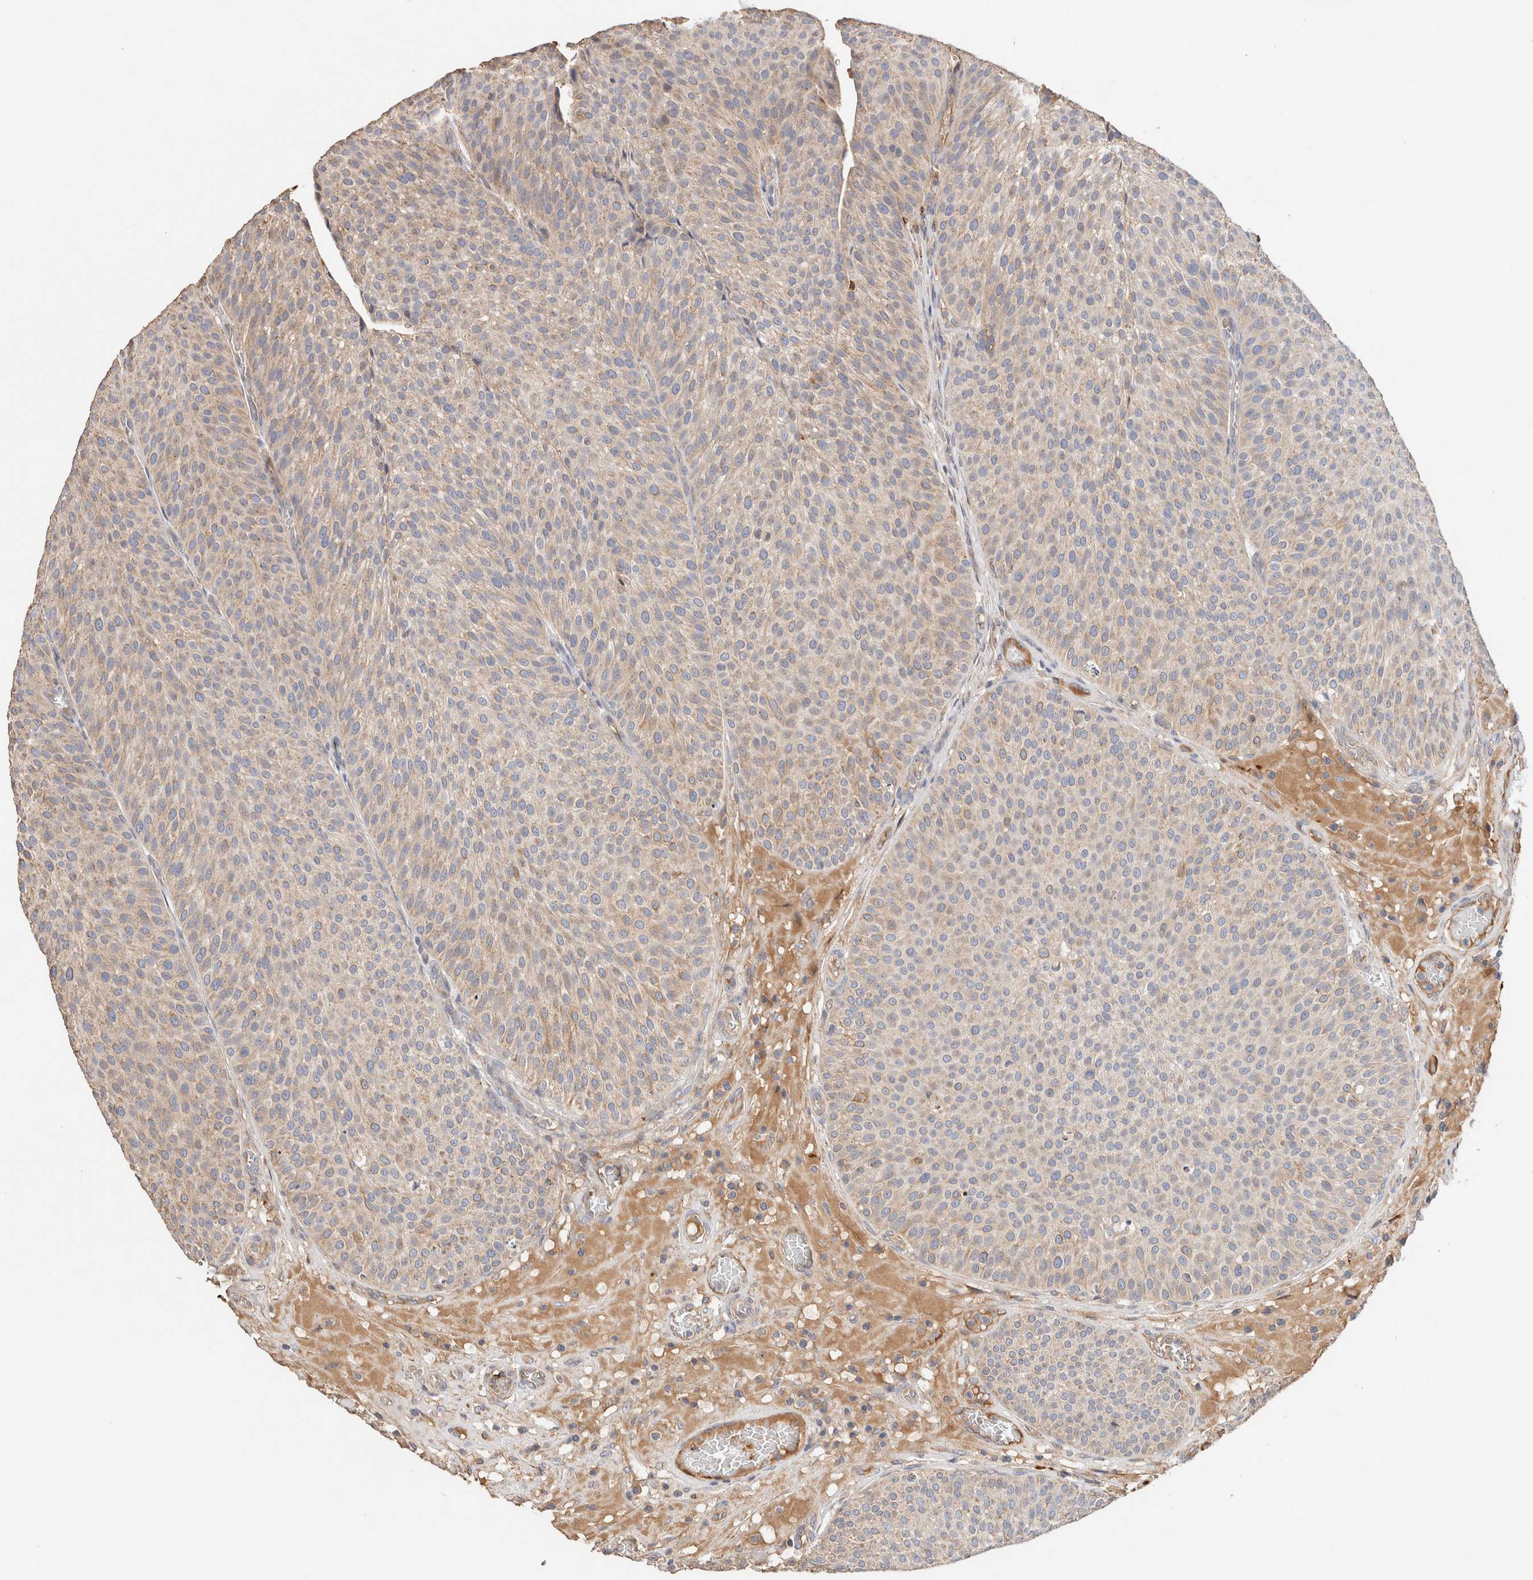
{"staining": {"intensity": "weak", "quantity": "25%-75%", "location": "cytoplasmic/membranous"}, "tissue": "urothelial cancer", "cell_type": "Tumor cells", "image_type": "cancer", "snomed": [{"axis": "morphology", "description": "Normal tissue, NOS"}, {"axis": "morphology", "description": "Urothelial carcinoma, Low grade"}, {"axis": "topography", "description": "Smooth muscle"}, {"axis": "topography", "description": "Urinary bladder"}], "caption": "Weak cytoplasmic/membranous protein positivity is appreciated in about 25%-75% of tumor cells in low-grade urothelial carcinoma. The protein is stained brown, and the nuclei are stained in blue (DAB (3,3'-diaminobenzidine) IHC with brightfield microscopy, high magnification).", "gene": "PROS1", "patient": {"sex": "male", "age": 60}}